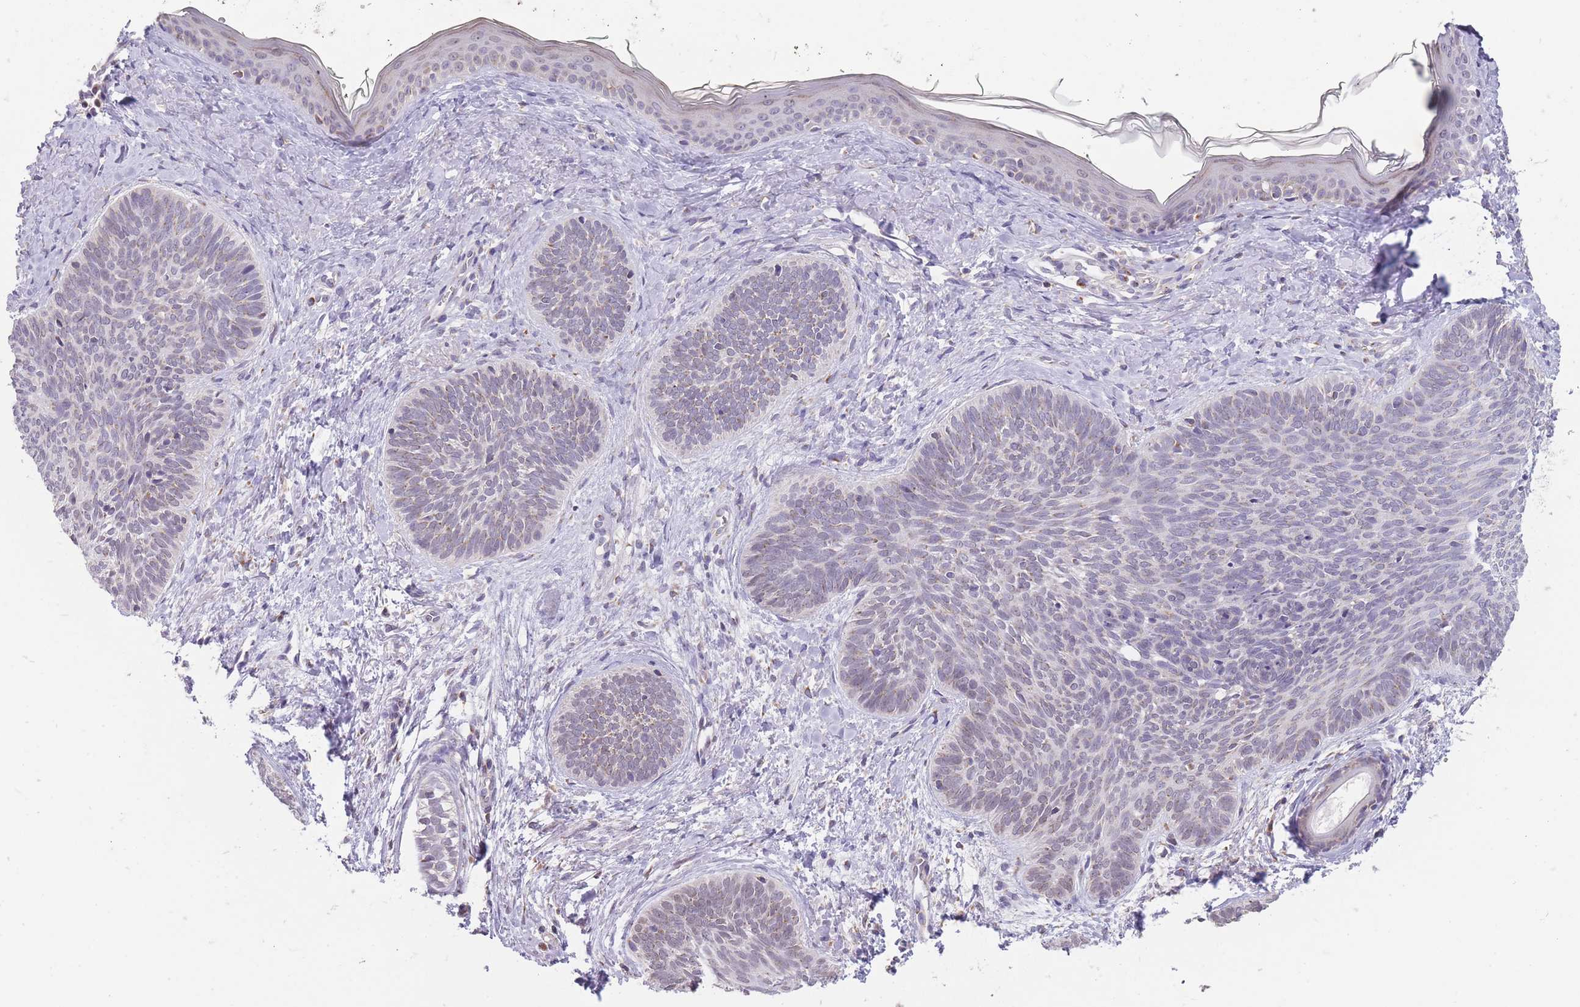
{"staining": {"intensity": "negative", "quantity": "none", "location": "none"}, "tissue": "skin cancer", "cell_type": "Tumor cells", "image_type": "cancer", "snomed": [{"axis": "morphology", "description": "Basal cell carcinoma"}, {"axis": "topography", "description": "Skin"}], "caption": "Tumor cells show no significant protein expression in skin cancer (basal cell carcinoma). The staining was performed using DAB (3,3'-diaminobenzidine) to visualize the protein expression in brown, while the nuclei were stained in blue with hematoxylin (Magnification: 20x).", "gene": "NELL1", "patient": {"sex": "female", "age": 81}}